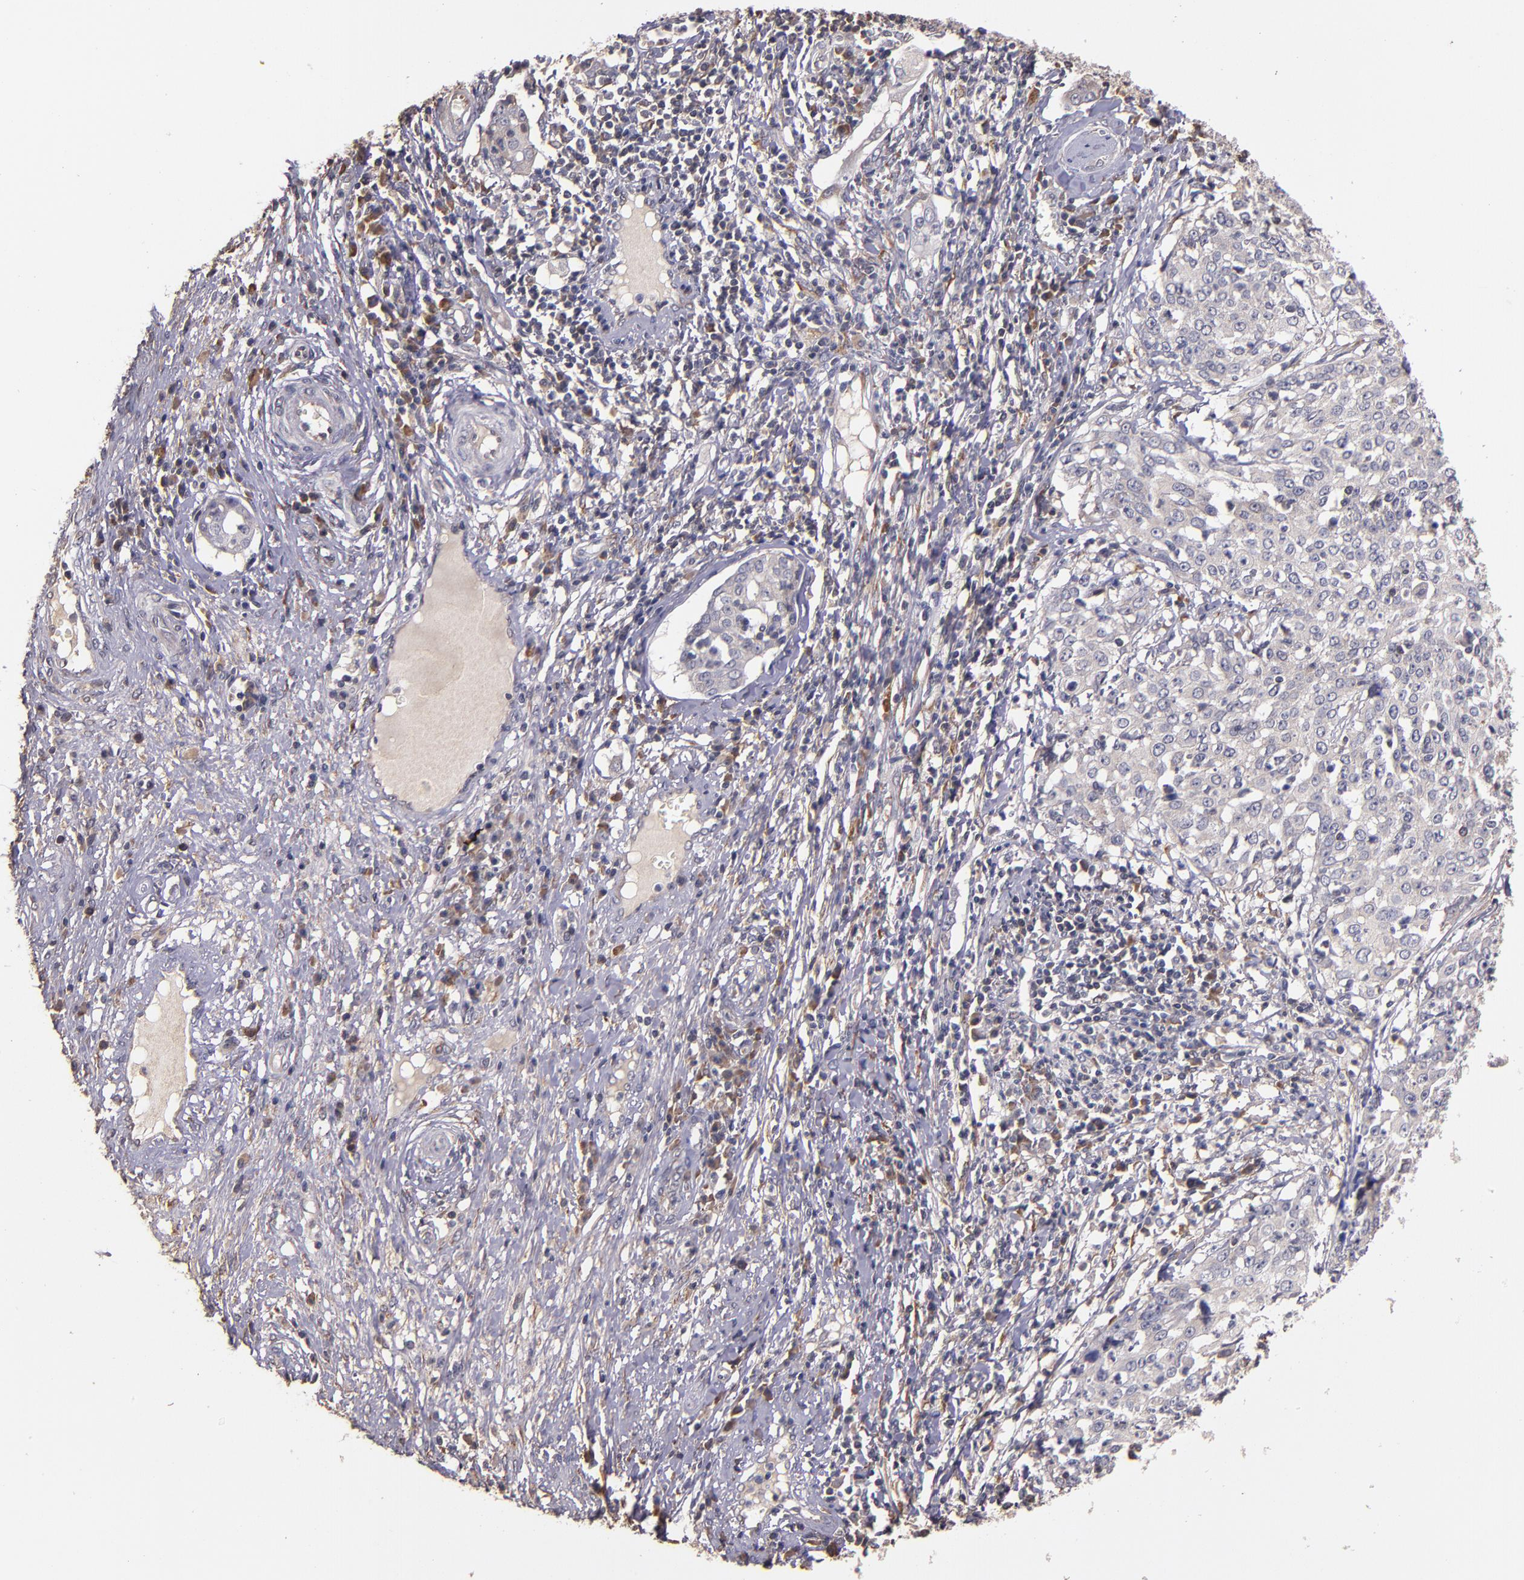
{"staining": {"intensity": "weak", "quantity": ">75%", "location": "cytoplasmic/membranous"}, "tissue": "cervical cancer", "cell_type": "Tumor cells", "image_type": "cancer", "snomed": [{"axis": "morphology", "description": "Squamous cell carcinoma, NOS"}, {"axis": "topography", "description": "Cervix"}], "caption": "Immunohistochemistry of human squamous cell carcinoma (cervical) exhibits low levels of weak cytoplasmic/membranous expression in about >75% of tumor cells. The staining is performed using DAB brown chromogen to label protein expression. The nuclei are counter-stained blue using hematoxylin.", "gene": "PRAF2", "patient": {"sex": "female", "age": 39}}